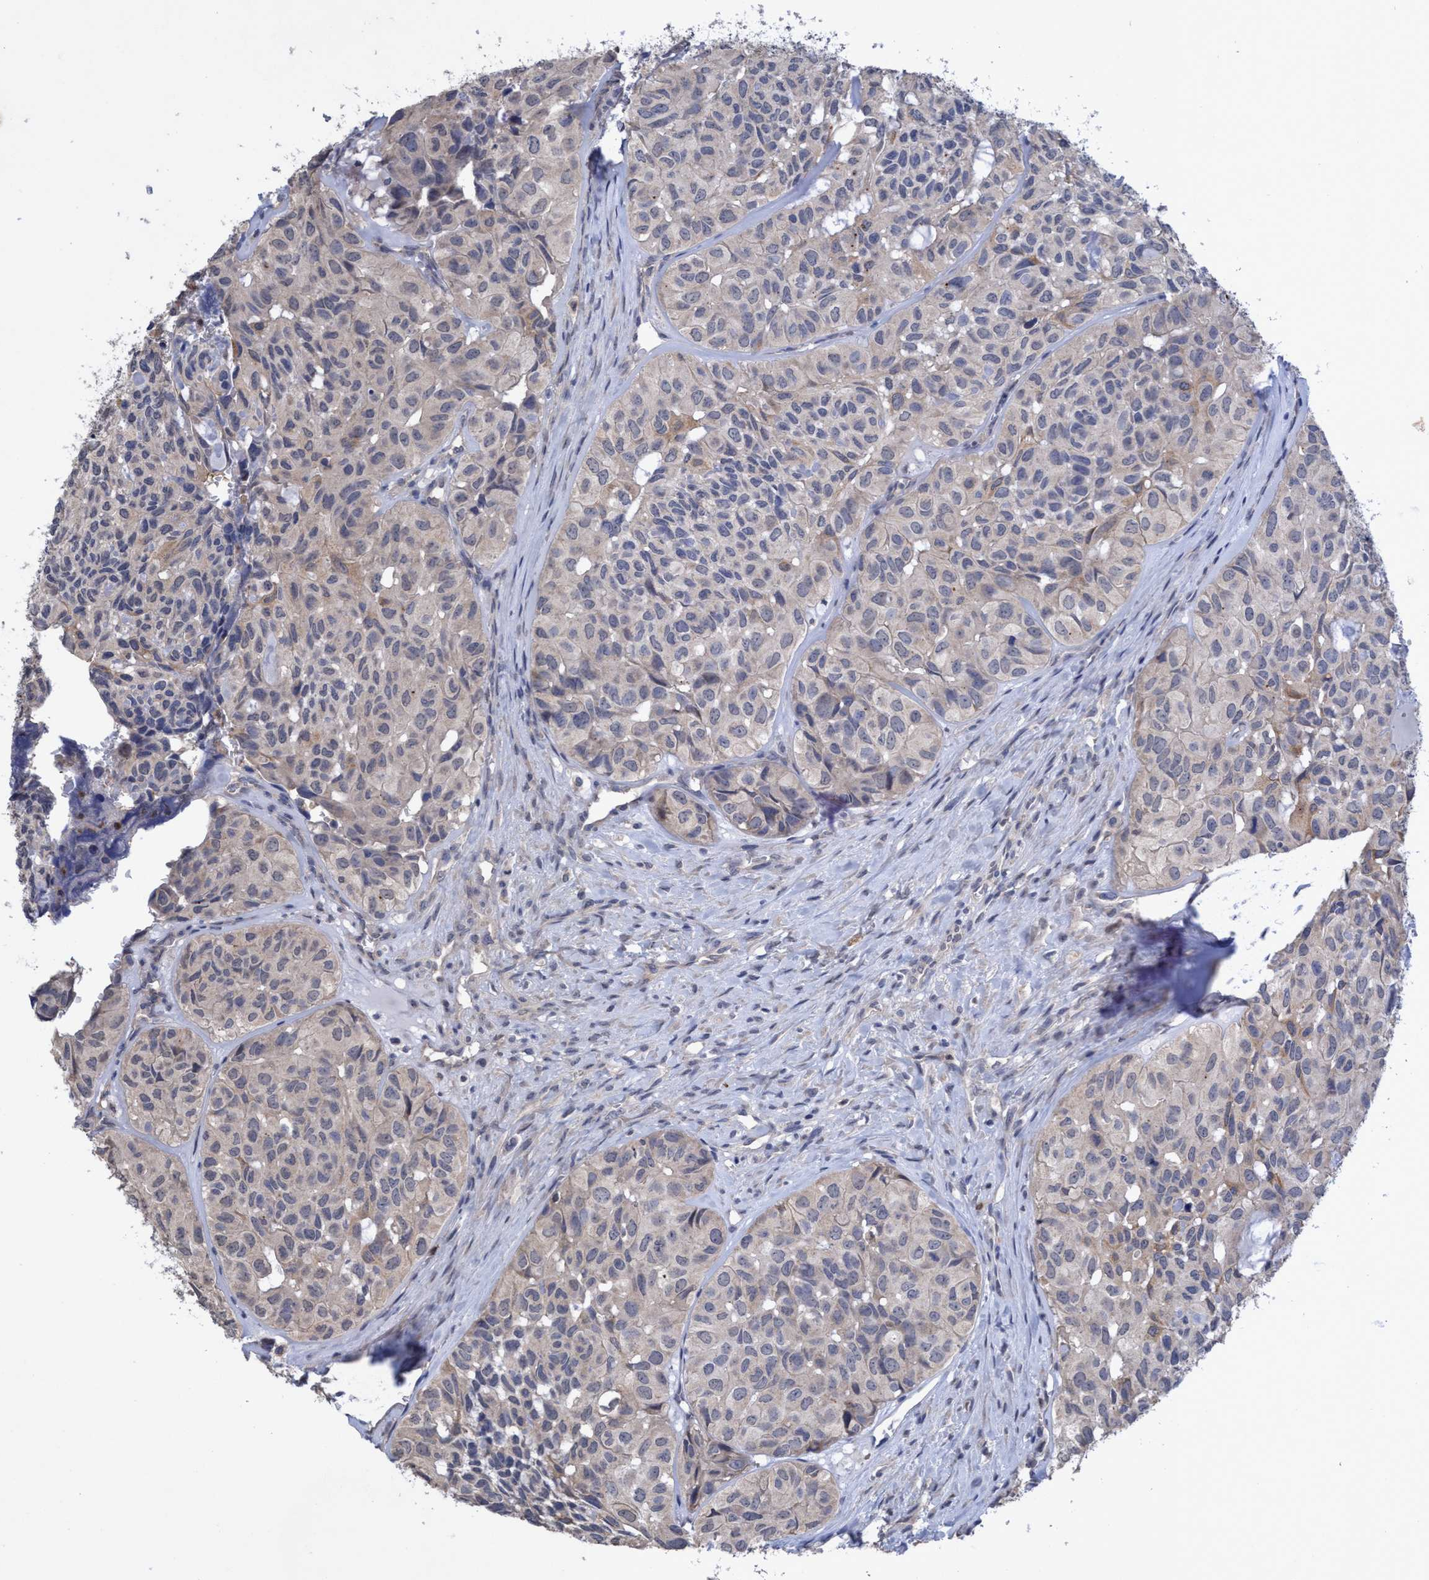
{"staining": {"intensity": "negative", "quantity": "none", "location": "none"}, "tissue": "head and neck cancer", "cell_type": "Tumor cells", "image_type": "cancer", "snomed": [{"axis": "morphology", "description": "Adenocarcinoma, NOS"}, {"axis": "topography", "description": "Salivary gland, NOS"}, {"axis": "topography", "description": "Head-Neck"}], "caption": "High magnification brightfield microscopy of head and neck cancer (adenocarcinoma) stained with DAB (3,3'-diaminobenzidine) (brown) and counterstained with hematoxylin (blue): tumor cells show no significant positivity. (Stains: DAB (3,3'-diaminobenzidine) IHC with hematoxylin counter stain, Microscopy: brightfield microscopy at high magnification).", "gene": "SEMA4D", "patient": {"sex": "female", "age": 76}}